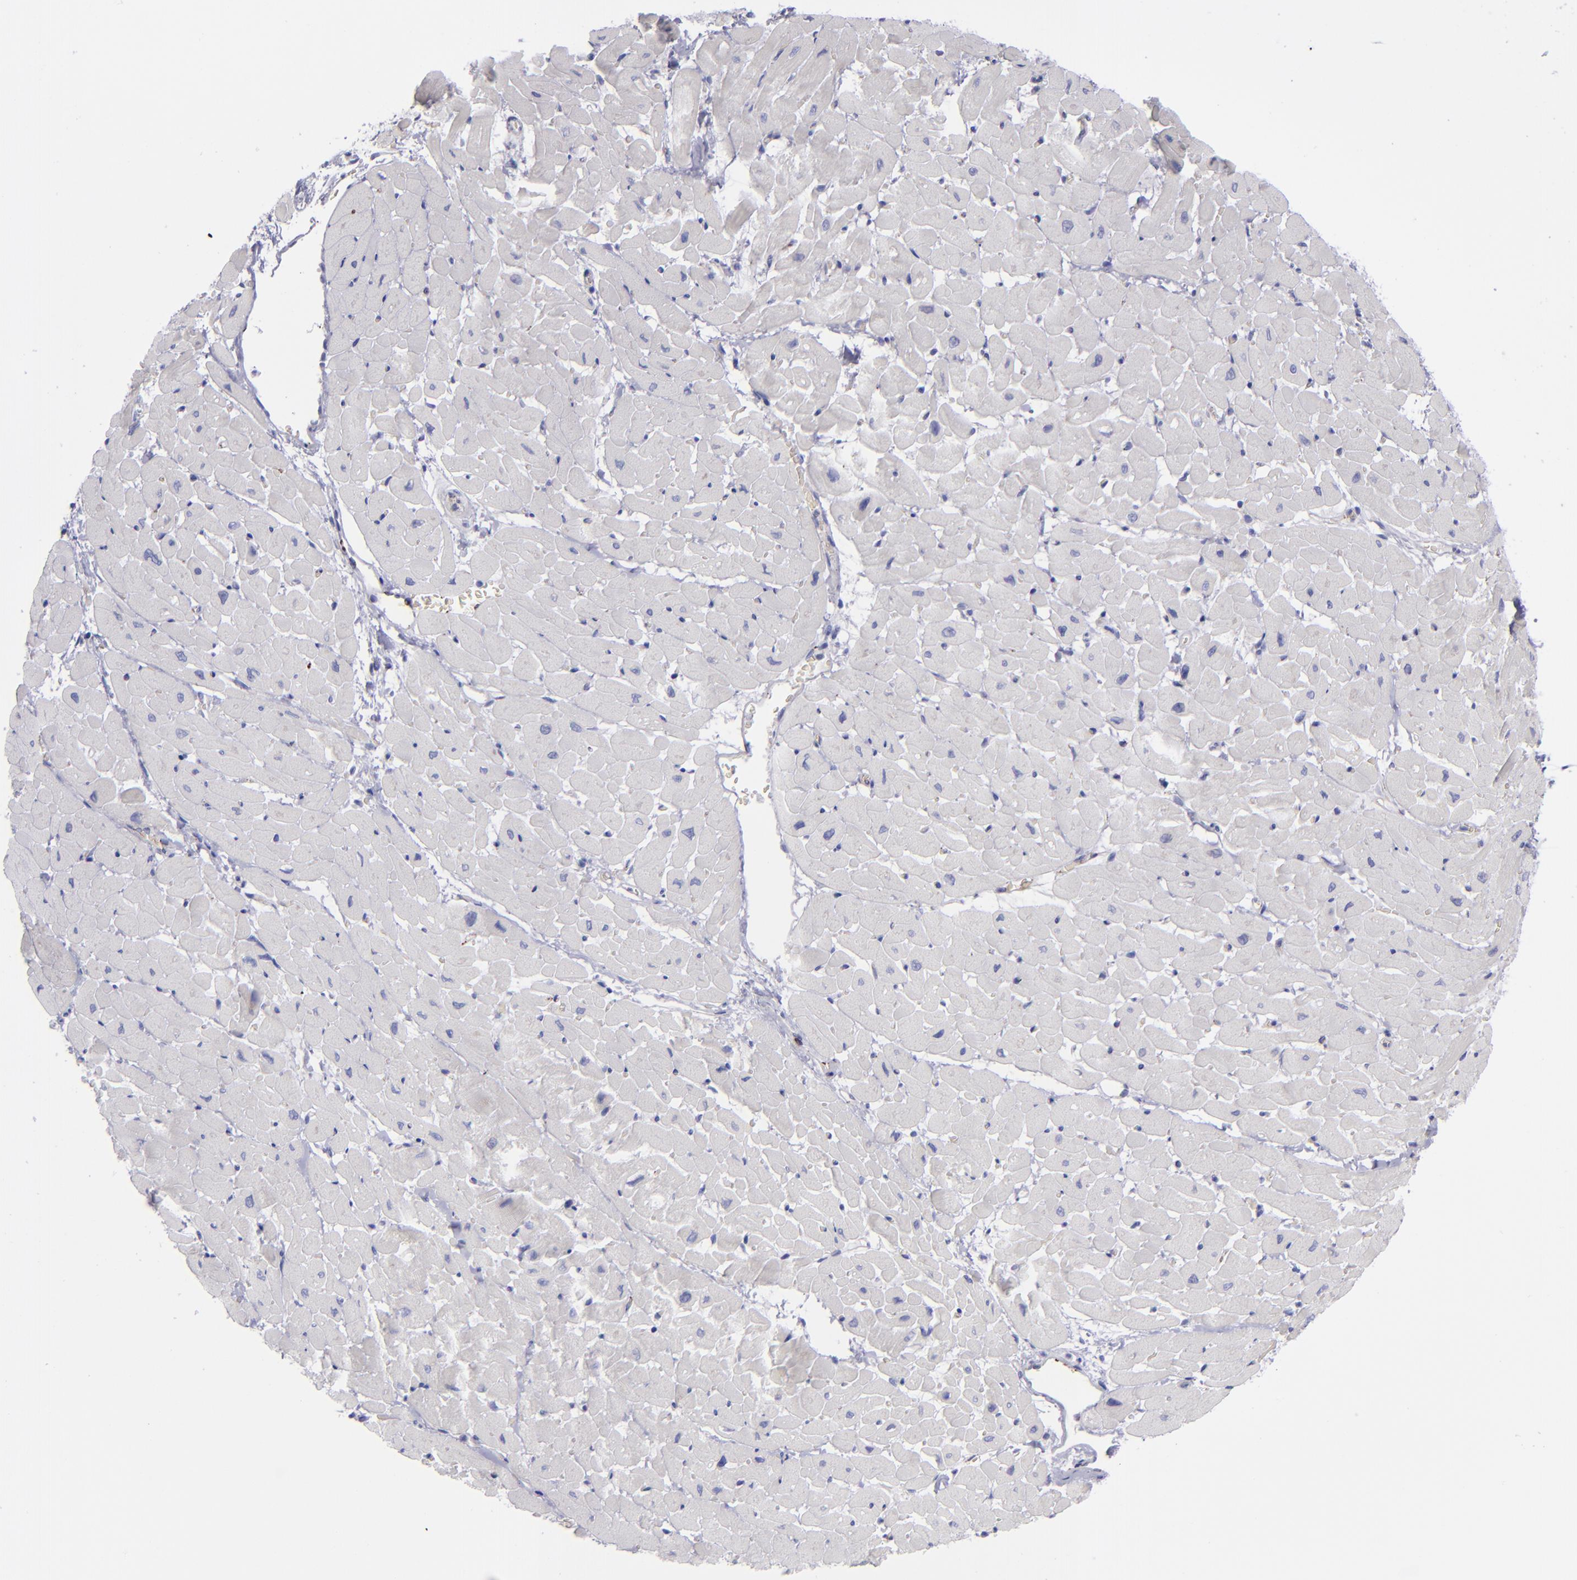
{"staining": {"intensity": "negative", "quantity": "none", "location": "none"}, "tissue": "heart muscle", "cell_type": "Cardiomyocytes", "image_type": "normal", "snomed": [{"axis": "morphology", "description": "Normal tissue, NOS"}, {"axis": "topography", "description": "Heart"}], "caption": "High power microscopy photomicrograph of an IHC photomicrograph of normal heart muscle, revealing no significant expression in cardiomyocytes.", "gene": "CD27", "patient": {"sex": "male", "age": 45}}